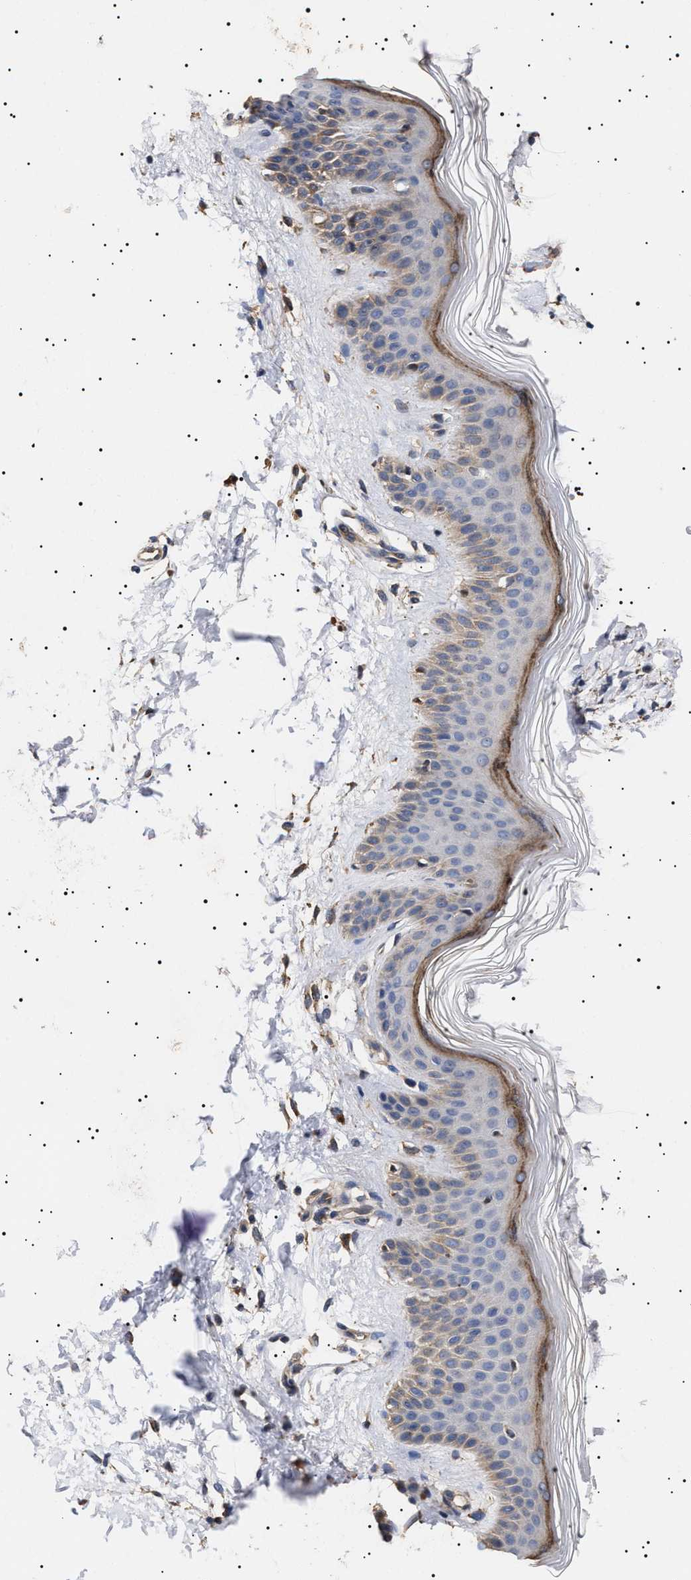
{"staining": {"intensity": "moderate", "quantity": ">75%", "location": "cytoplasmic/membranous"}, "tissue": "skin", "cell_type": "Fibroblasts", "image_type": "normal", "snomed": [{"axis": "morphology", "description": "Normal tissue, NOS"}, {"axis": "morphology", "description": "Malignant melanoma, Metastatic site"}, {"axis": "topography", "description": "Skin"}], "caption": "This photomicrograph displays benign skin stained with immunohistochemistry to label a protein in brown. The cytoplasmic/membranous of fibroblasts show moderate positivity for the protein. Nuclei are counter-stained blue.", "gene": "KRBA1", "patient": {"sex": "male", "age": 41}}